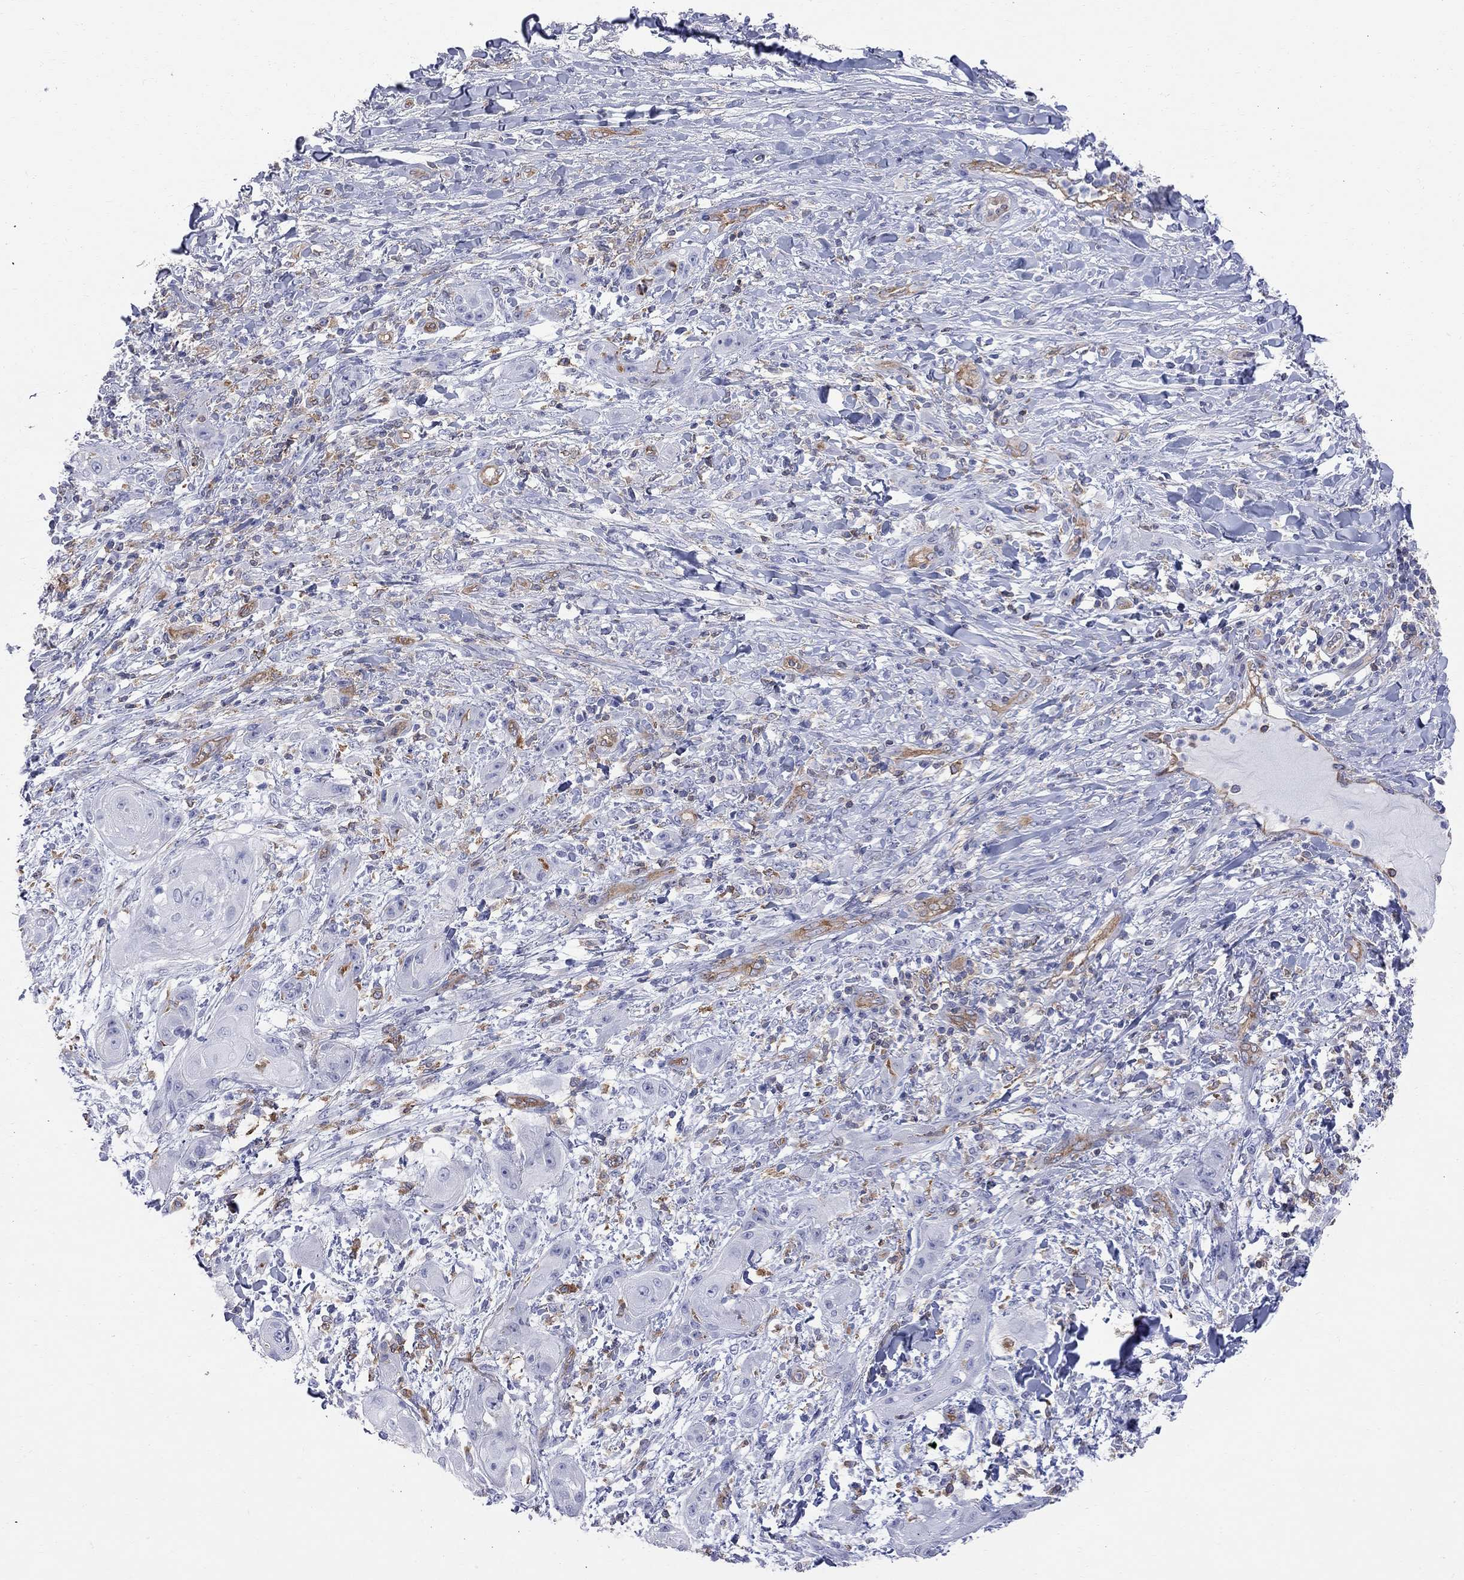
{"staining": {"intensity": "negative", "quantity": "none", "location": "none"}, "tissue": "skin cancer", "cell_type": "Tumor cells", "image_type": "cancer", "snomed": [{"axis": "morphology", "description": "Squamous cell carcinoma, NOS"}, {"axis": "topography", "description": "Skin"}], "caption": "Immunohistochemistry (IHC) of human skin squamous cell carcinoma shows no expression in tumor cells.", "gene": "ABI3", "patient": {"sex": "male", "age": 62}}